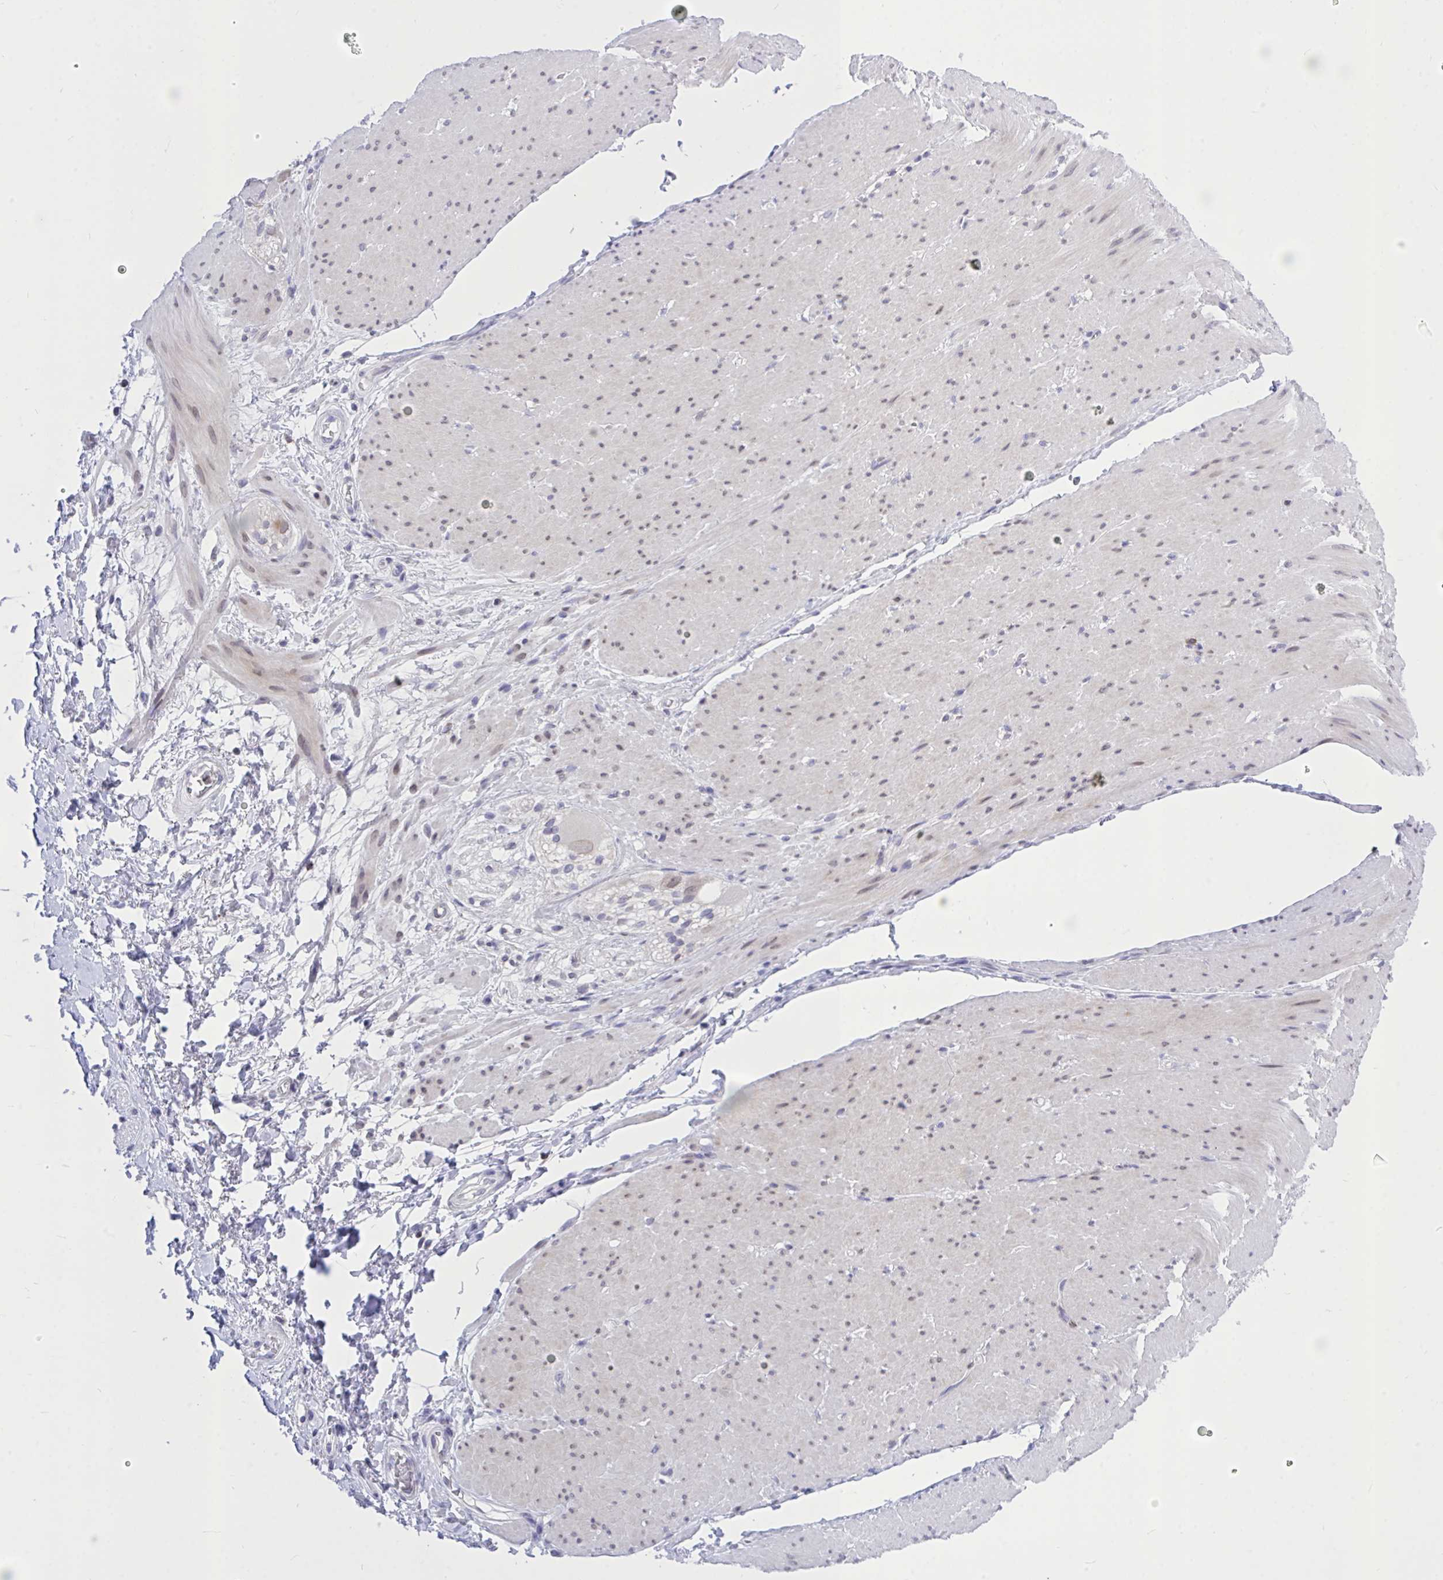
{"staining": {"intensity": "weak", "quantity": "<25%", "location": "nuclear"}, "tissue": "smooth muscle", "cell_type": "Smooth muscle cells", "image_type": "normal", "snomed": [{"axis": "morphology", "description": "Normal tissue, NOS"}, {"axis": "topography", "description": "Smooth muscle"}, {"axis": "topography", "description": "Rectum"}], "caption": "This is an IHC histopathology image of unremarkable smooth muscle. There is no positivity in smooth muscle cells.", "gene": "CXCL8", "patient": {"sex": "male", "age": 53}}